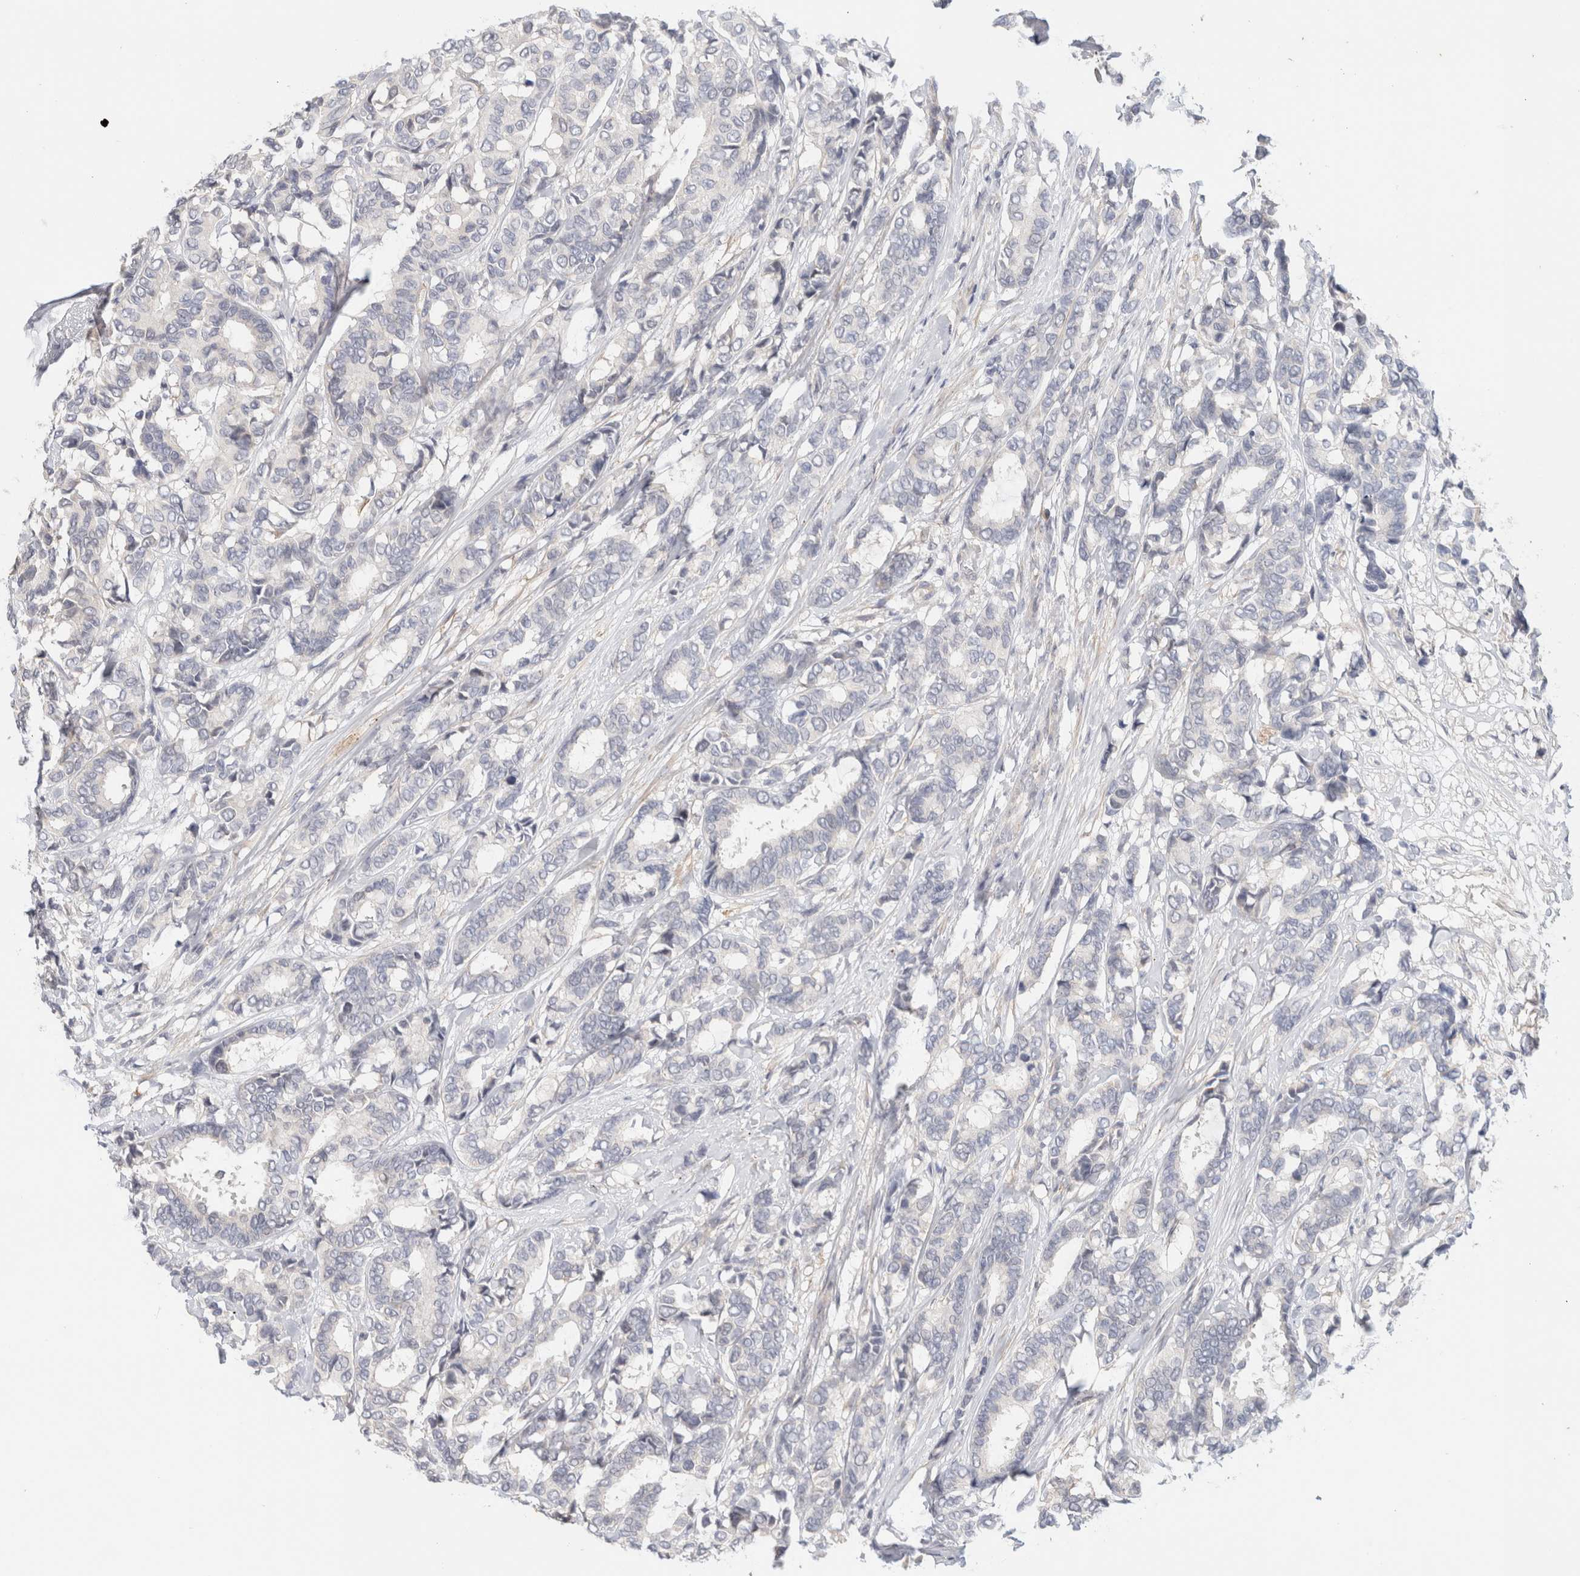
{"staining": {"intensity": "negative", "quantity": "none", "location": "none"}, "tissue": "breast cancer", "cell_type": "Tumor cells", "image_type": "cancer", "snomed": [{"axis": "morphology", "description": "Duct carcinoma"}, {"axis": "topography", "description": "Breast"}], "caption": "Immunohistochemistry histopathology image of neoplastic tissue: human breast cancer stained with DAB (3,3'-diaminobenzidine) demonstrates no significant protein positivity in tumor cells.", "gene": "SPRTN", "patient": {"sex": "female", "age": 87}}